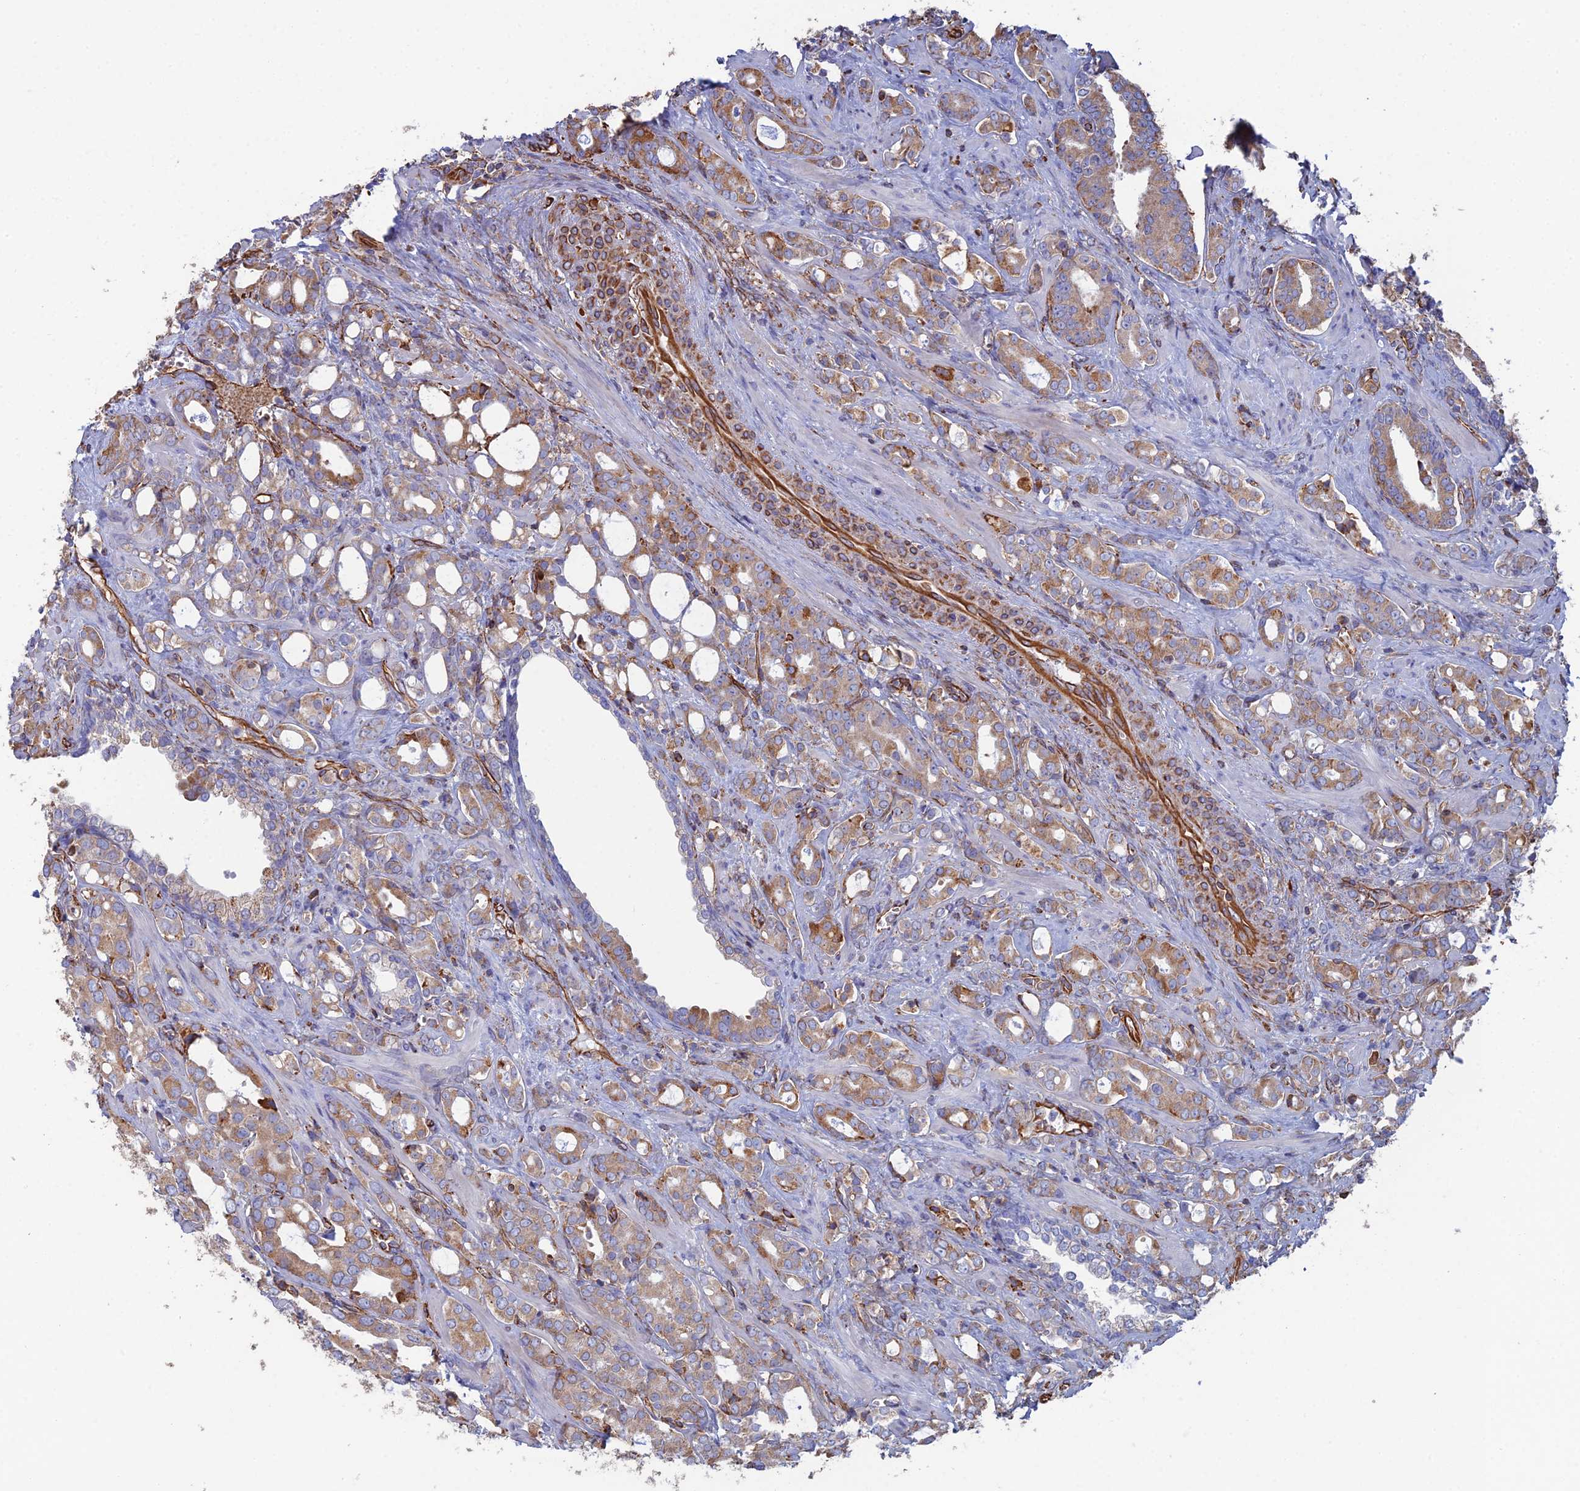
{"staining": {"intensity": "moderate", "quantity": ">75%", "location": "cytoplasmic/membranous"}, "tissue": "prostate cancer", "cell_type": "Tumor cells", "image_type": "cancer", "snomed": [{"axis": "morphology", "description": "Adenocarcinoma, High grade"}, {"axis": "topography", "description": "Prostate"}], "caption": "High-grade adenocarcinoma (prostate) tissue displays moderate cytoplasmic/membranous positivity in about >75% of tumor cells", "gene": "CLVS2", "patient": {"sex": "male", "age": 72}}